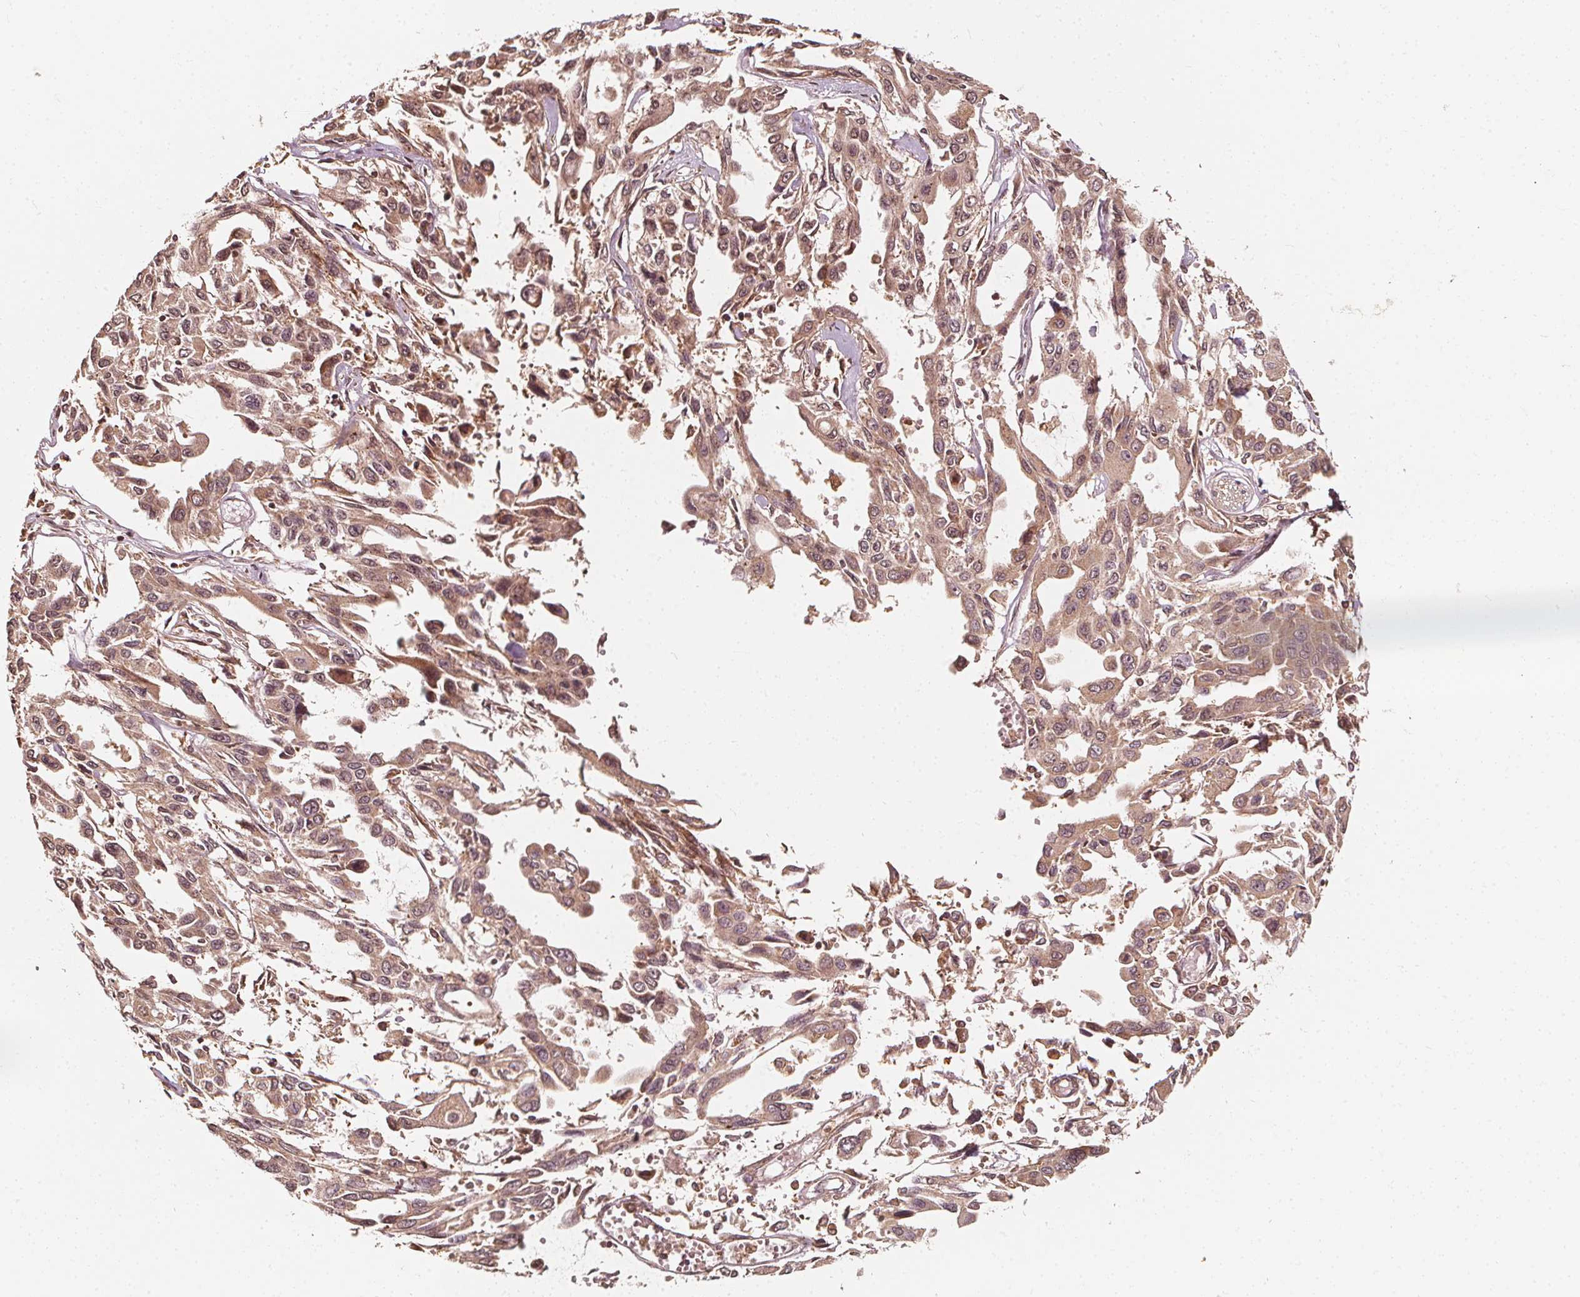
{"staining": {"intensity": "weak", "quantity": ">75%", "location": "cytoplasmic/membranous,nuclear"}, "tissue": "pancreatic cancer", "cell_type": "Tumor cells", "image_type": "cancer", "snomed": [{"axis": "morphology", "description": "Adenocarcinoma, NOS"}, {"axis": "topography", "description": "Pancreas"}], "caption": "A micrograph of pancreatic cancer (adenocarcinoma) stained for a protein displays weak cytoplasmic/membranous and nuclear brown staining in tumor cells. The staining was performed using DAB, with brown indicating positive protein expression. Nuclei are stained blue with hematoxylin.", "gene": "NPC1", "patient": {"sex": "female", "age": 55}}